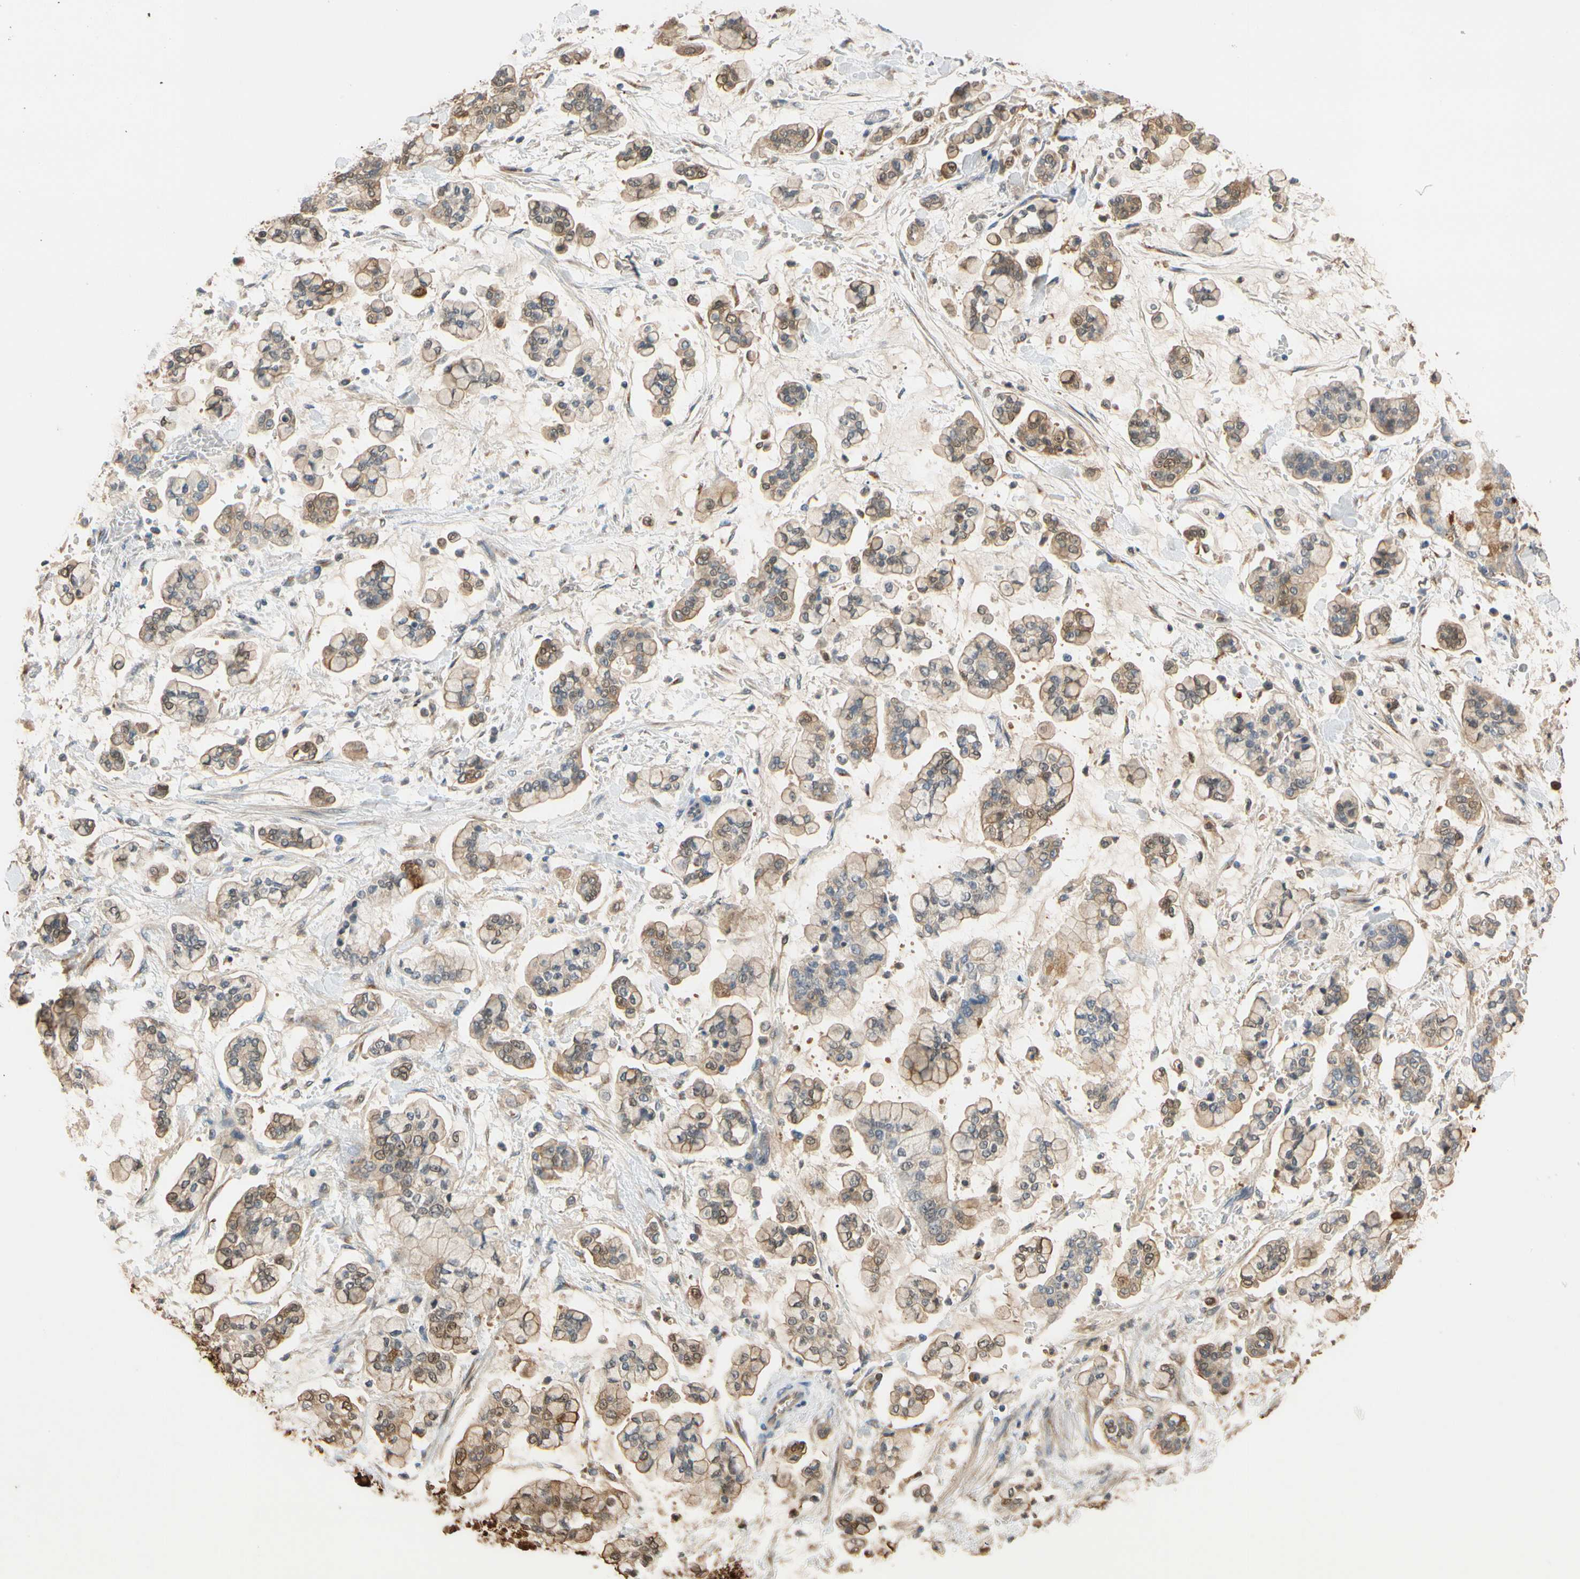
{"staining": {"intensity": "strong", "quantity": "<25%", "location": "cytoplasmic/membranous"}, "tissue": "stomach cancer", "cell_type": "Tumor cells", "image_type": "cancer", "snomed": [{"axis": "morphology", "description": "Normal tissue, NOS"}, {"axis": "morphology", "description": "Adenocarcinoma, NOS"}, {"axis": "topography", "description": "Stomach, upper"}, {"axis": "topography", "description": "Stomach"}], "caption": "Protein staining of stomach cancer (adenocarcinoma) tissue shows strong cytoplasmic/membranous positivity in approximately <25% of tumor cells. (DAB (3,3'-diaminobenzidine) = brown stain, brightfield microscopy at high magnification).", "gene": "GPSM2", "patient": {"sex": "male", "age": 76}}